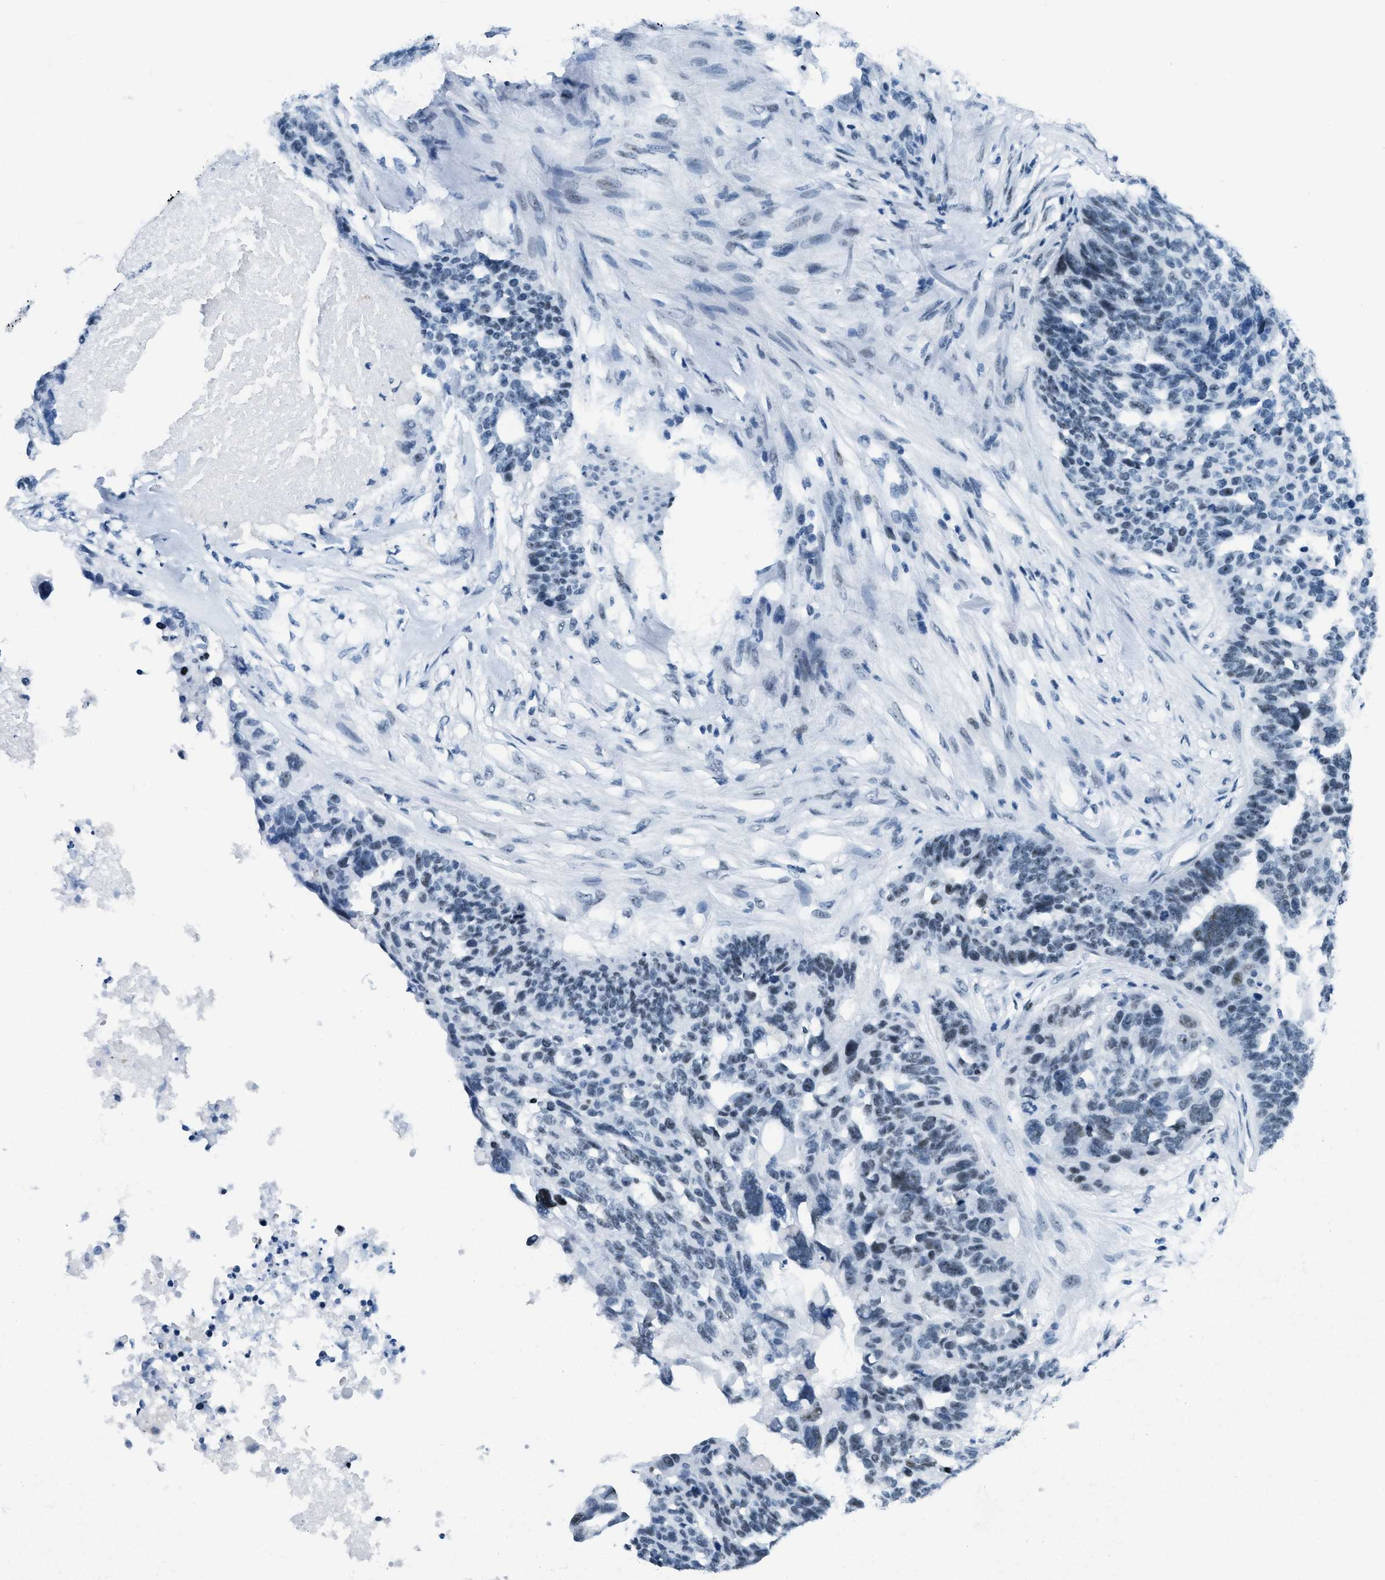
{"staining": {"intensity": "weak", "quantity": "<25%", "location": "nuclear"}, "tissue": "ovarian cancer", "cell_type": "Tumor cells", "image_type": "cancer", "snomed": [{"axis": "morphology", "description": "Cystadenocarcinoma, serous, NOS"}, {"axis": "topography", "description": "Ovary"}], "caption": "Protein analysis of ovarian serous cystadenocarcinoma exhibits no significant expression in tumor cells.", "gene": "PLA2G2A", "patient": {"sex": "female", "age": 59}}